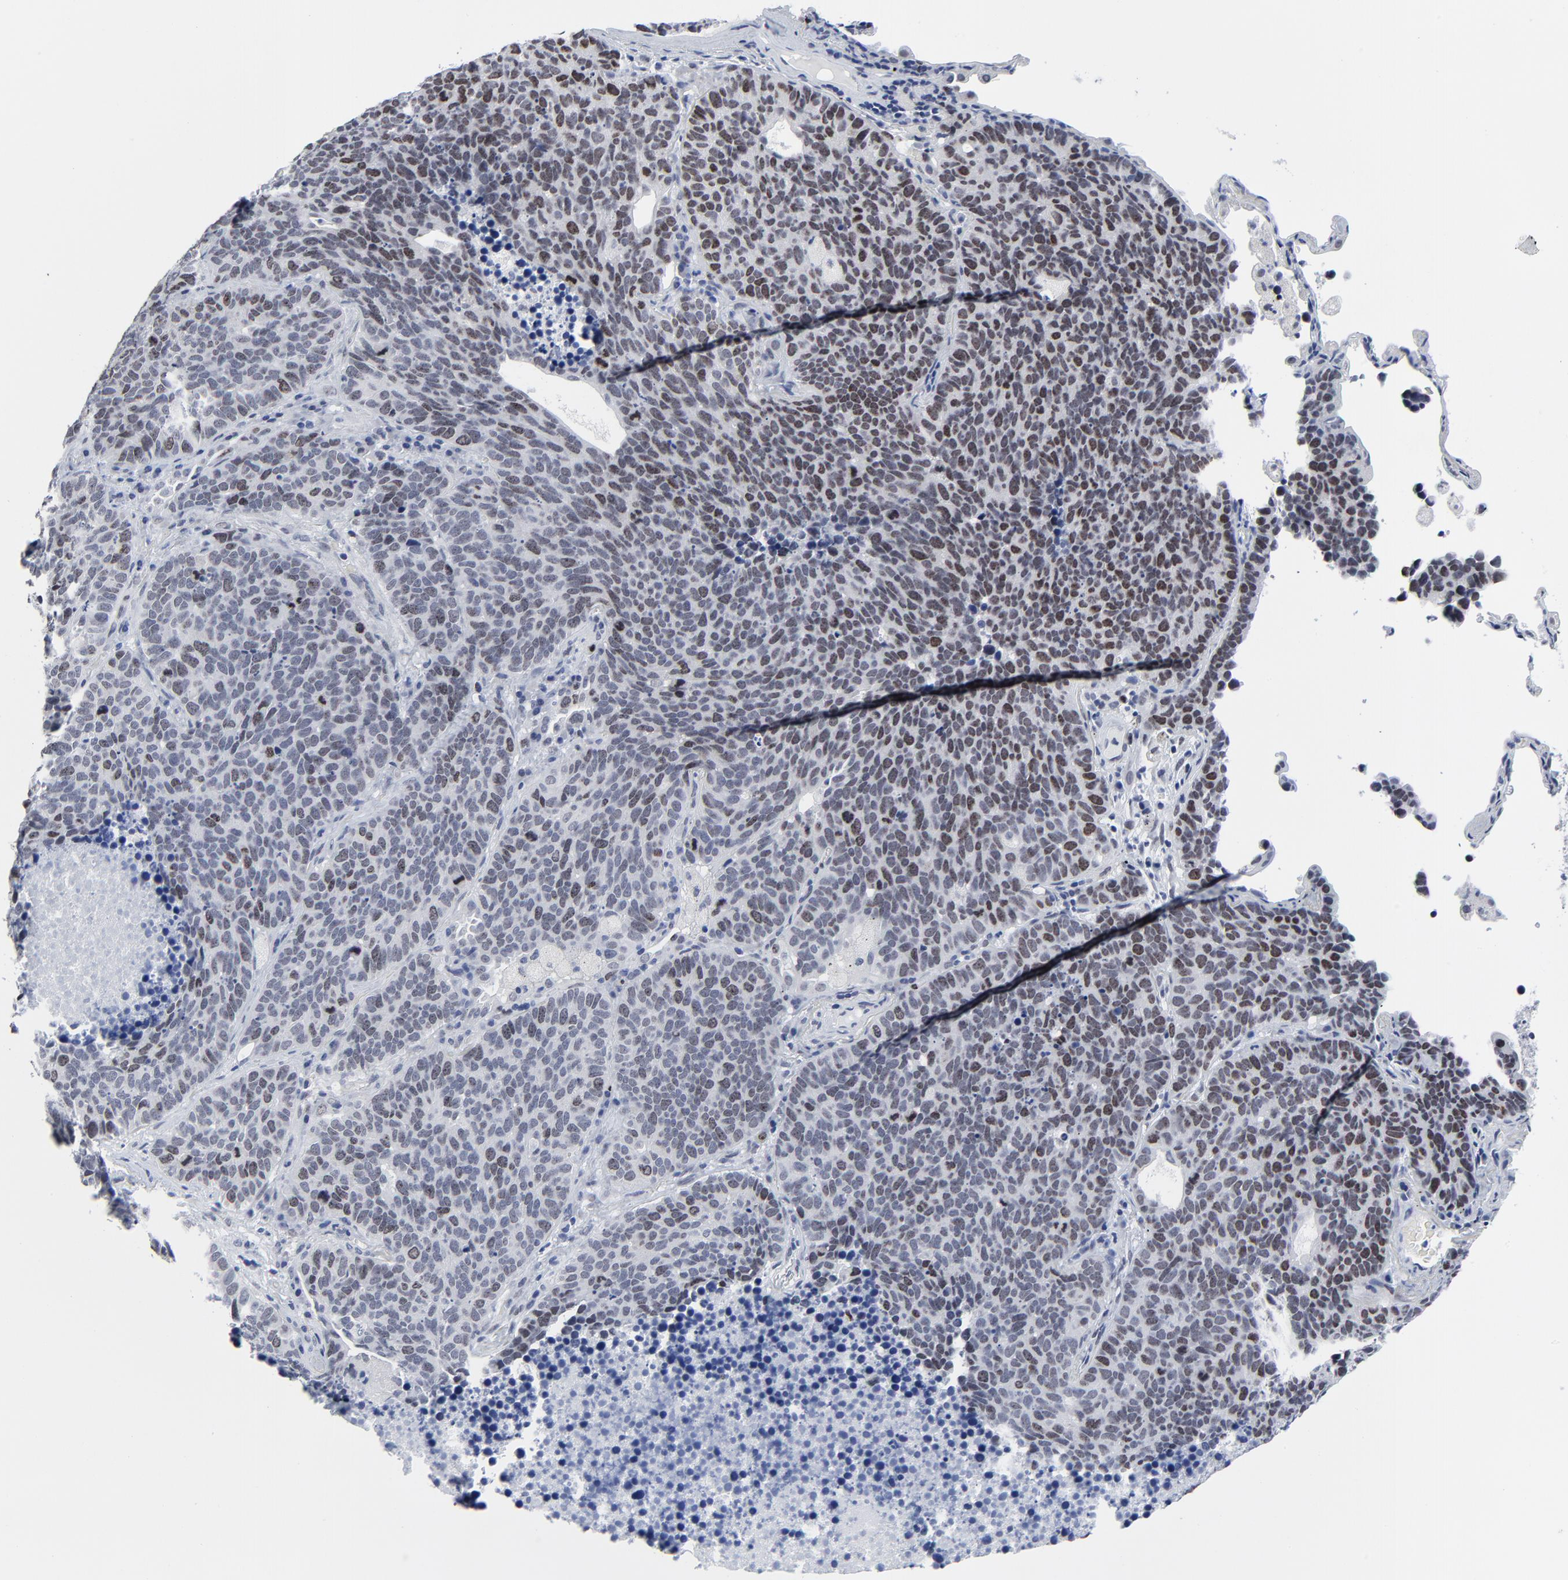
{"staining": {"intensity": "weak", "quantity": "25%-75%", "location": "nuclear"}, "tissue": "lung cancer", "cell_type": "Tumor cells", "image_type": "cancer", "snomed": [{"axis": "morphology", "description": "Neoplasm, malignant, NOS"}, {"axis": "topography", "description": "Lung"}], "caption": "Human lung cancer (malignant neoplasm) stained for a protein (brown) shows weak nuclear positive expression in approximately 25%-75% of tumor cells.", "gene": "ZNF589", "patient": {"sex": "female", "age": 75}}